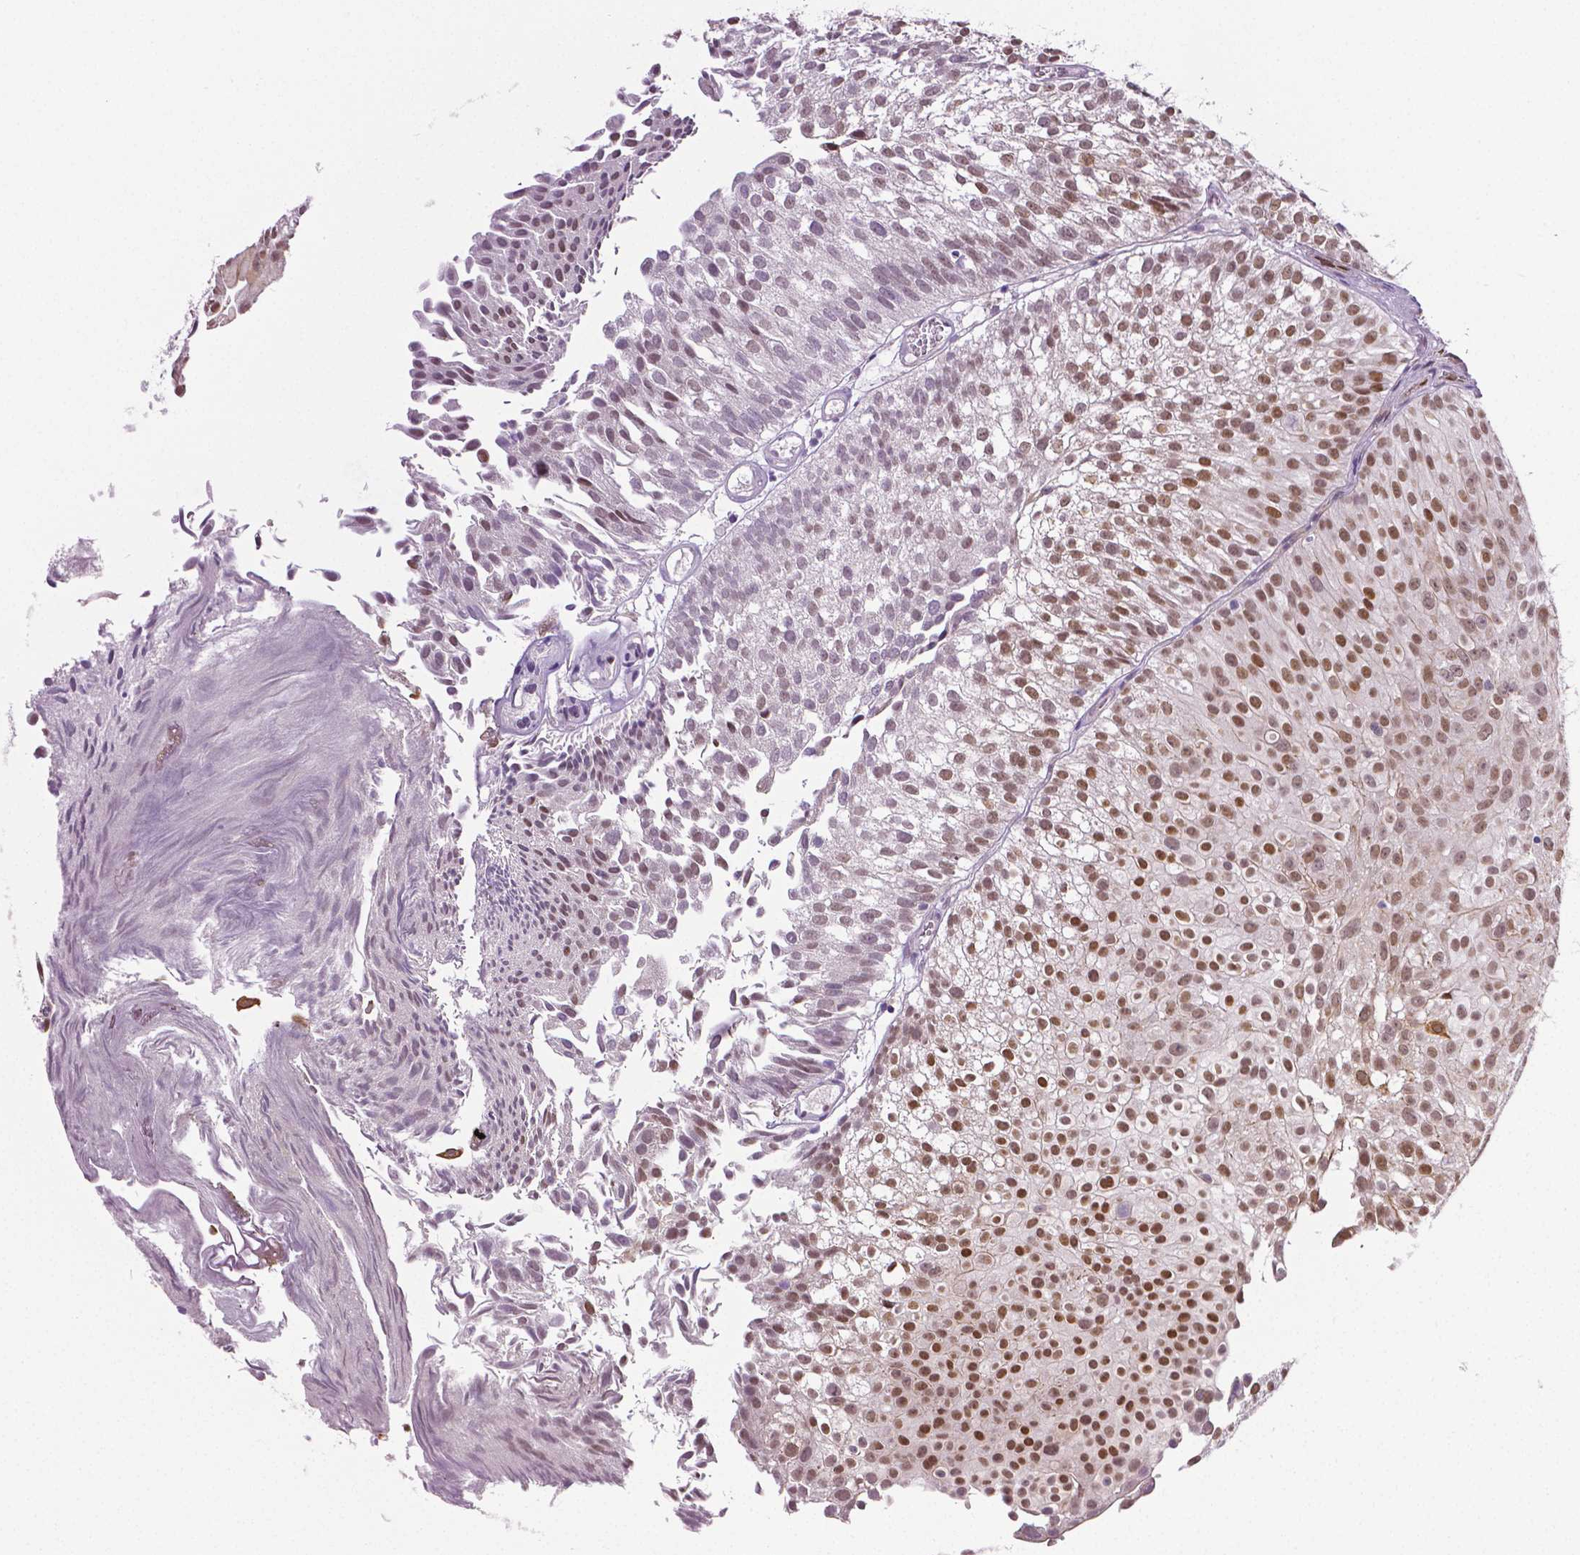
{"staining": {"intensity": "strong", "quantity": "25%-75%", "location": "nuclear"}, "tissue": "urothelial cancer", "cell_type": "Tumor cells", "image_type": "cancer", "snomed": [{"axis": "morphology", "description": "Urothelial carcinoma, Low grade"}, {"axis": "topography", "description": "Urinary bladder"}], "caption": "Immunohistochemistry (IHC) image of neoplastic tissue: human urothelial carcinoma (low-grade) stained using immunohistochemistry (IHC) exhibits high levels of strong protein expression localized specifically in the nuclear of tumor cells, appearing as a nuclear brown color.", "gene": "PTGER3", "patient": {"sex": "male", "age": 70}}